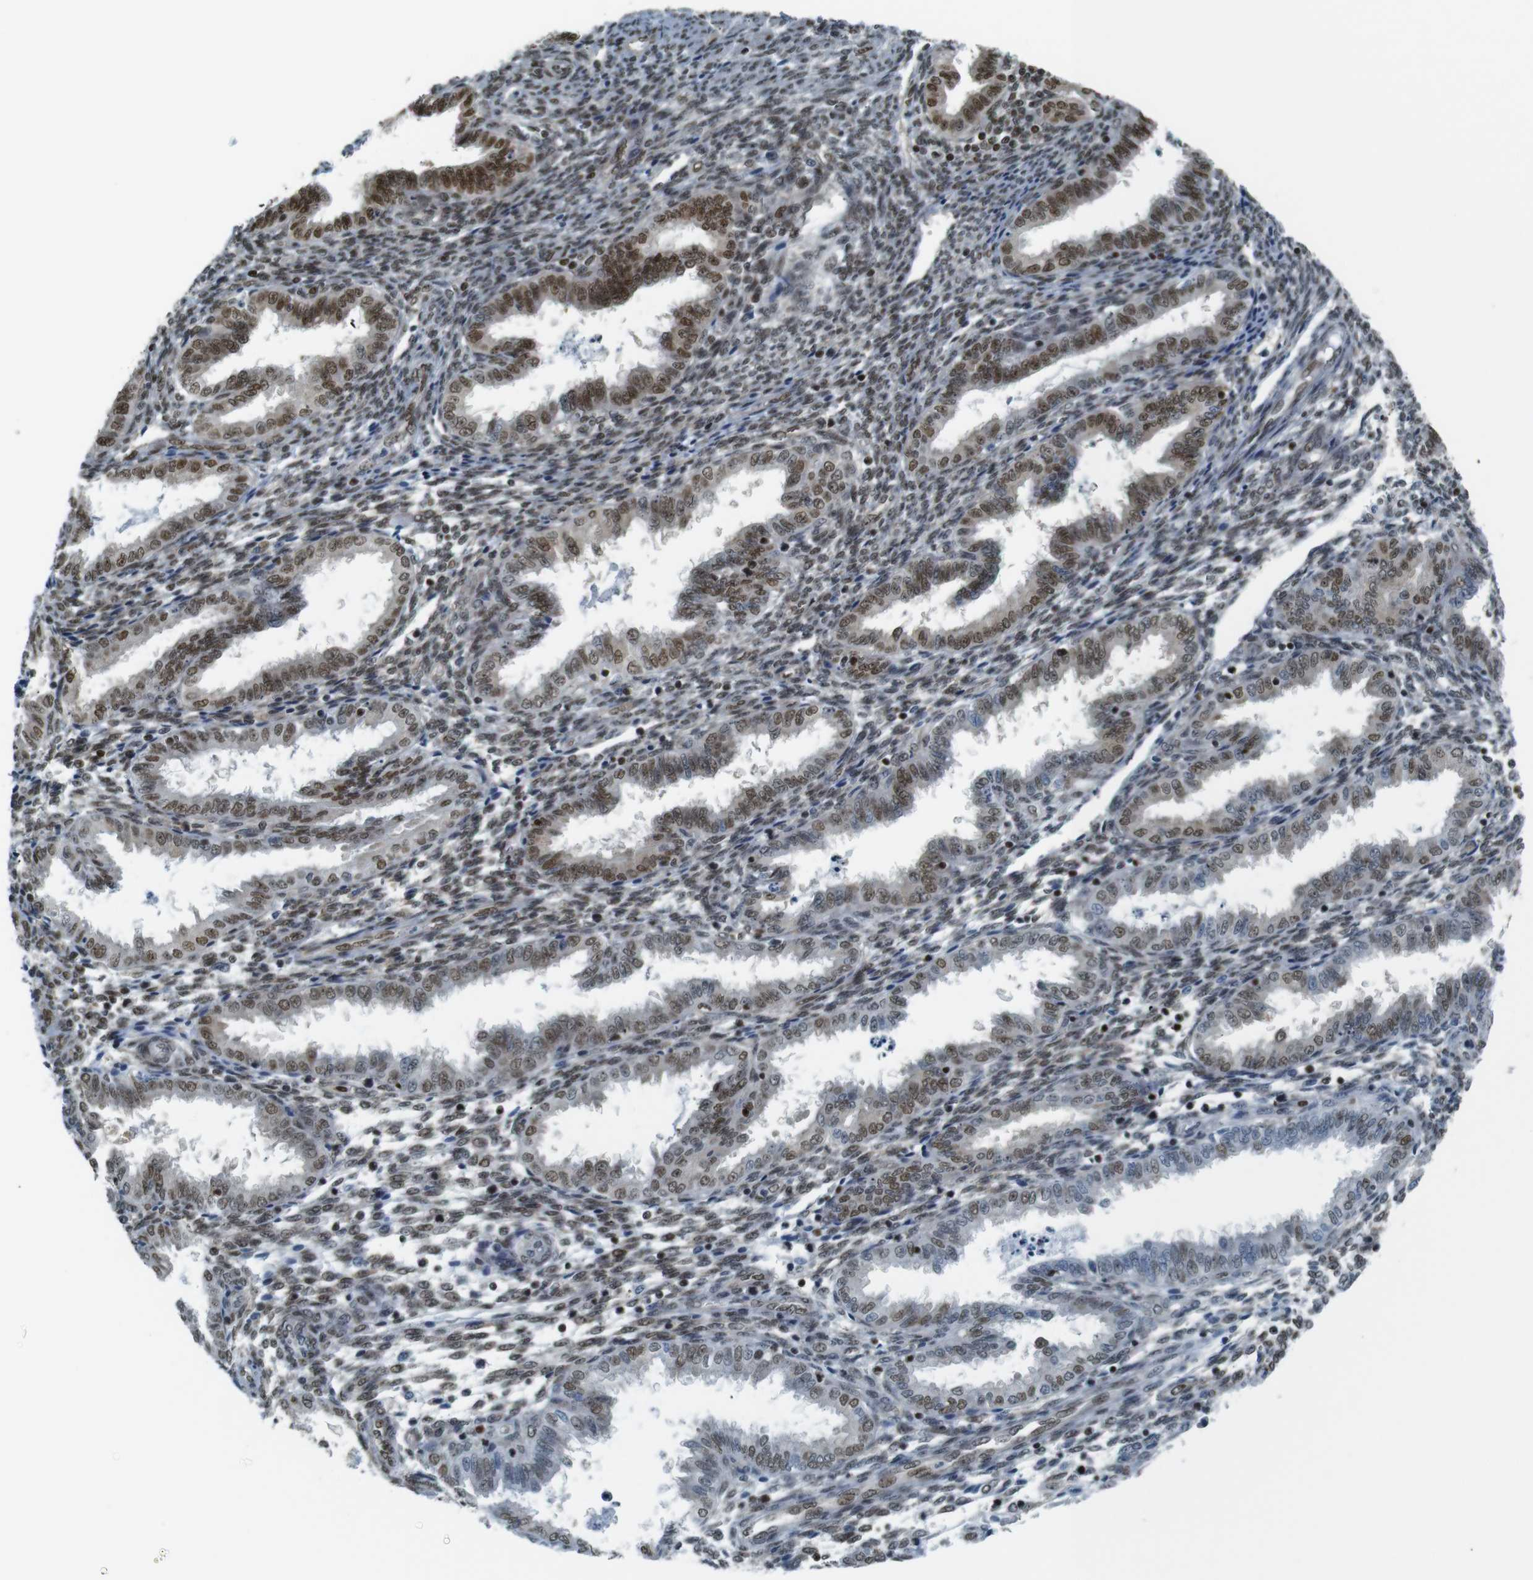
{"staining": {"intensity": "moderate", "quantity": "25%-75%", "location": "nuclear"}, "tissue": "endometrium", "cell_type": "Cells in endometrial stroma", "image_type": "normal", "snomed": [{"axis": "morphology", "description": "Normal tissue, NOS"}, {"axis": "topography", "description": "Endometrium"}], "caption": "This image demonstrates benign endometrium stained with IHC to label a protein in brown. The nuclear of cells in endometrial stroma show moderate positivity for the protein. Nuclei are counter-stained blue.", "gene": "NHEJ1", "patient": {"sex": "female", "age": 33}}